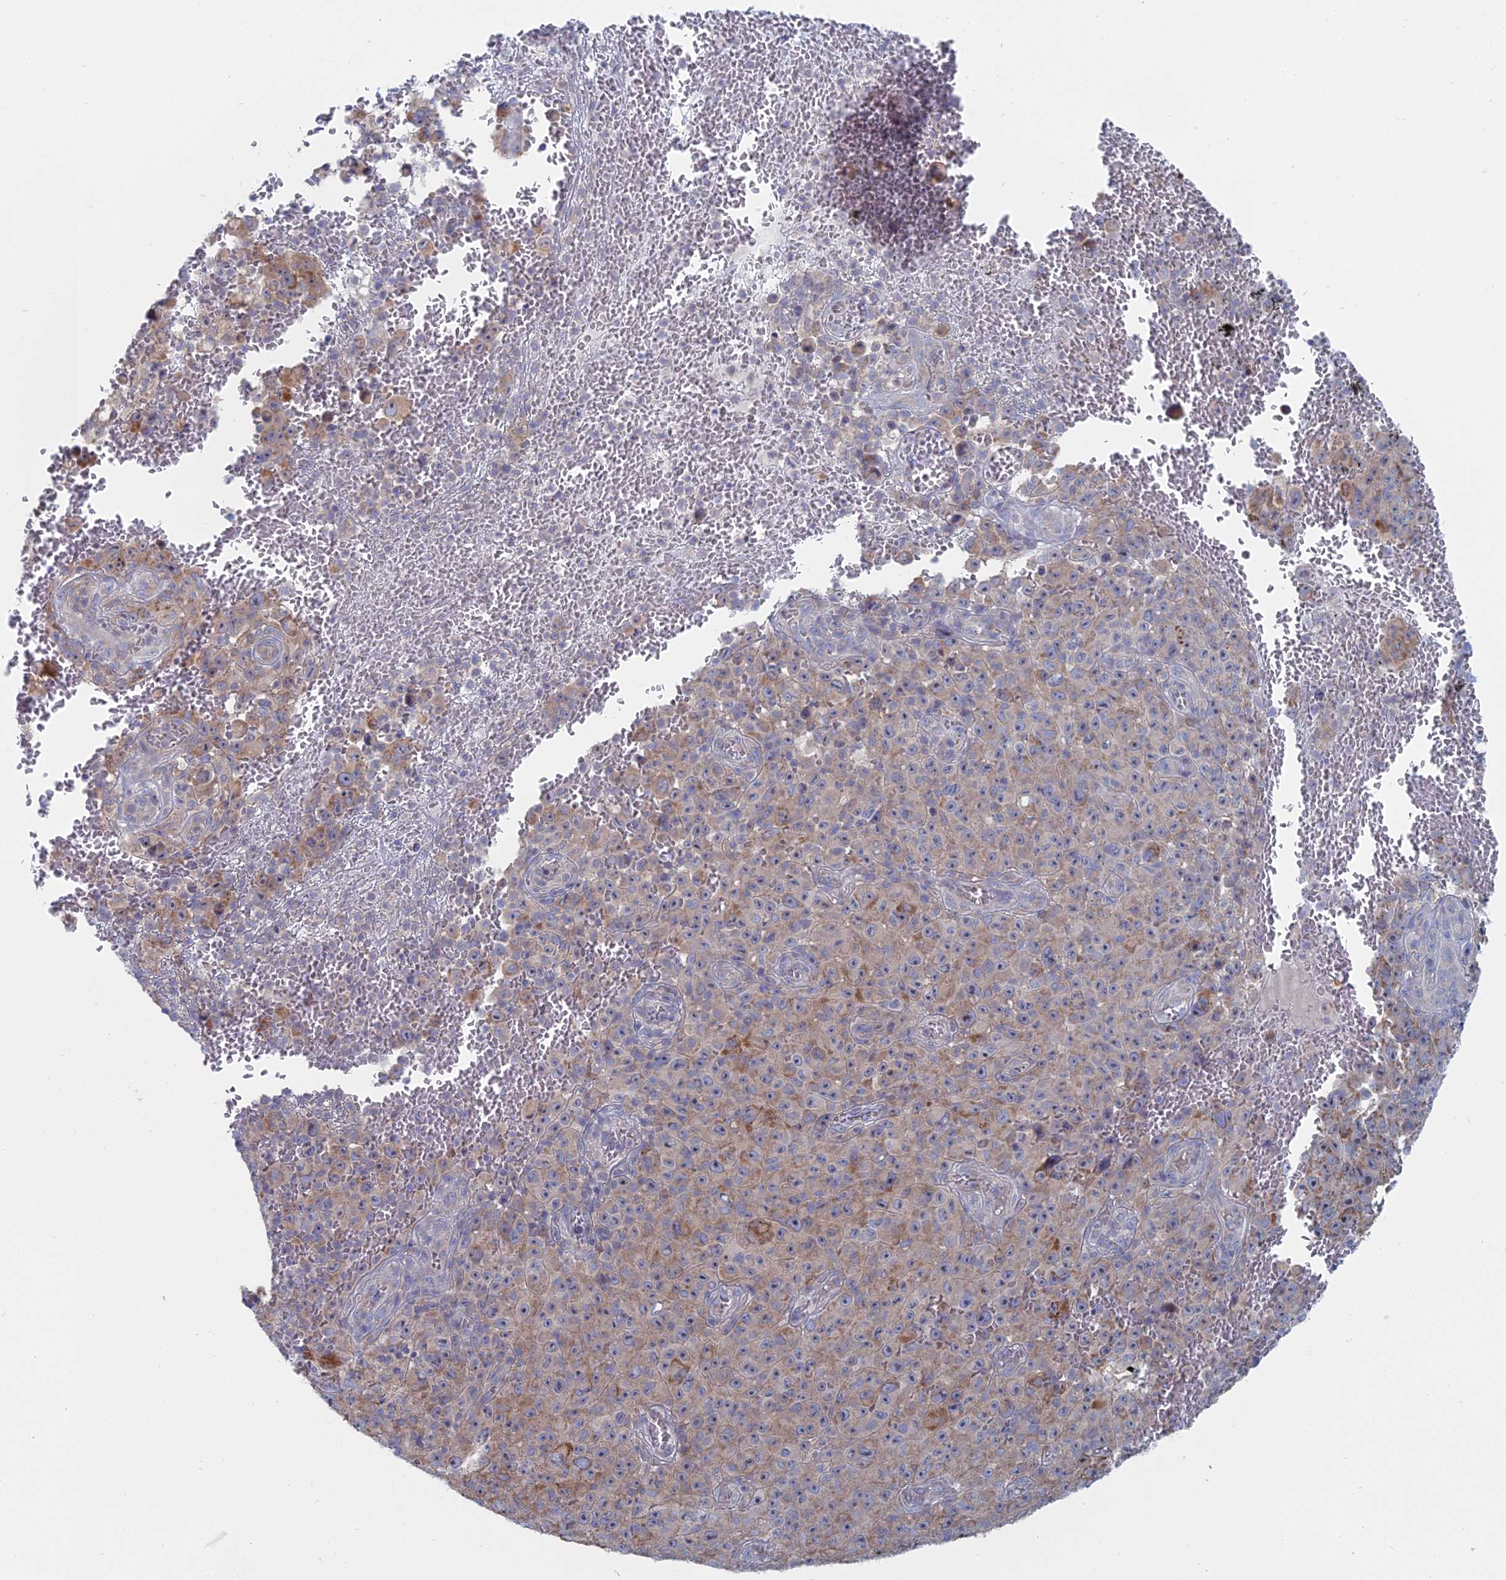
{"staining": {"intensity": "moderate", "quantity": ">75%", "location": "cytoplasmic/membranous"}, "tissue": "melanoma", "cell_type": "Tumor cells", "image_type": "cancer", "snomed": [{"axis": "morphology", "description": "Malignant melanoma, NOS"}, {"axis": "topography", "description": "Skin"}], "caption": "Melanoma stained for a protein shows moderate cytoplasmic/membranous positivity in tumor cells. (brown staining indicates protein expression, while blue staining denotes nuclei).", "gene": "CCDC149", "patient": {"sex": "female", "age": 82}}